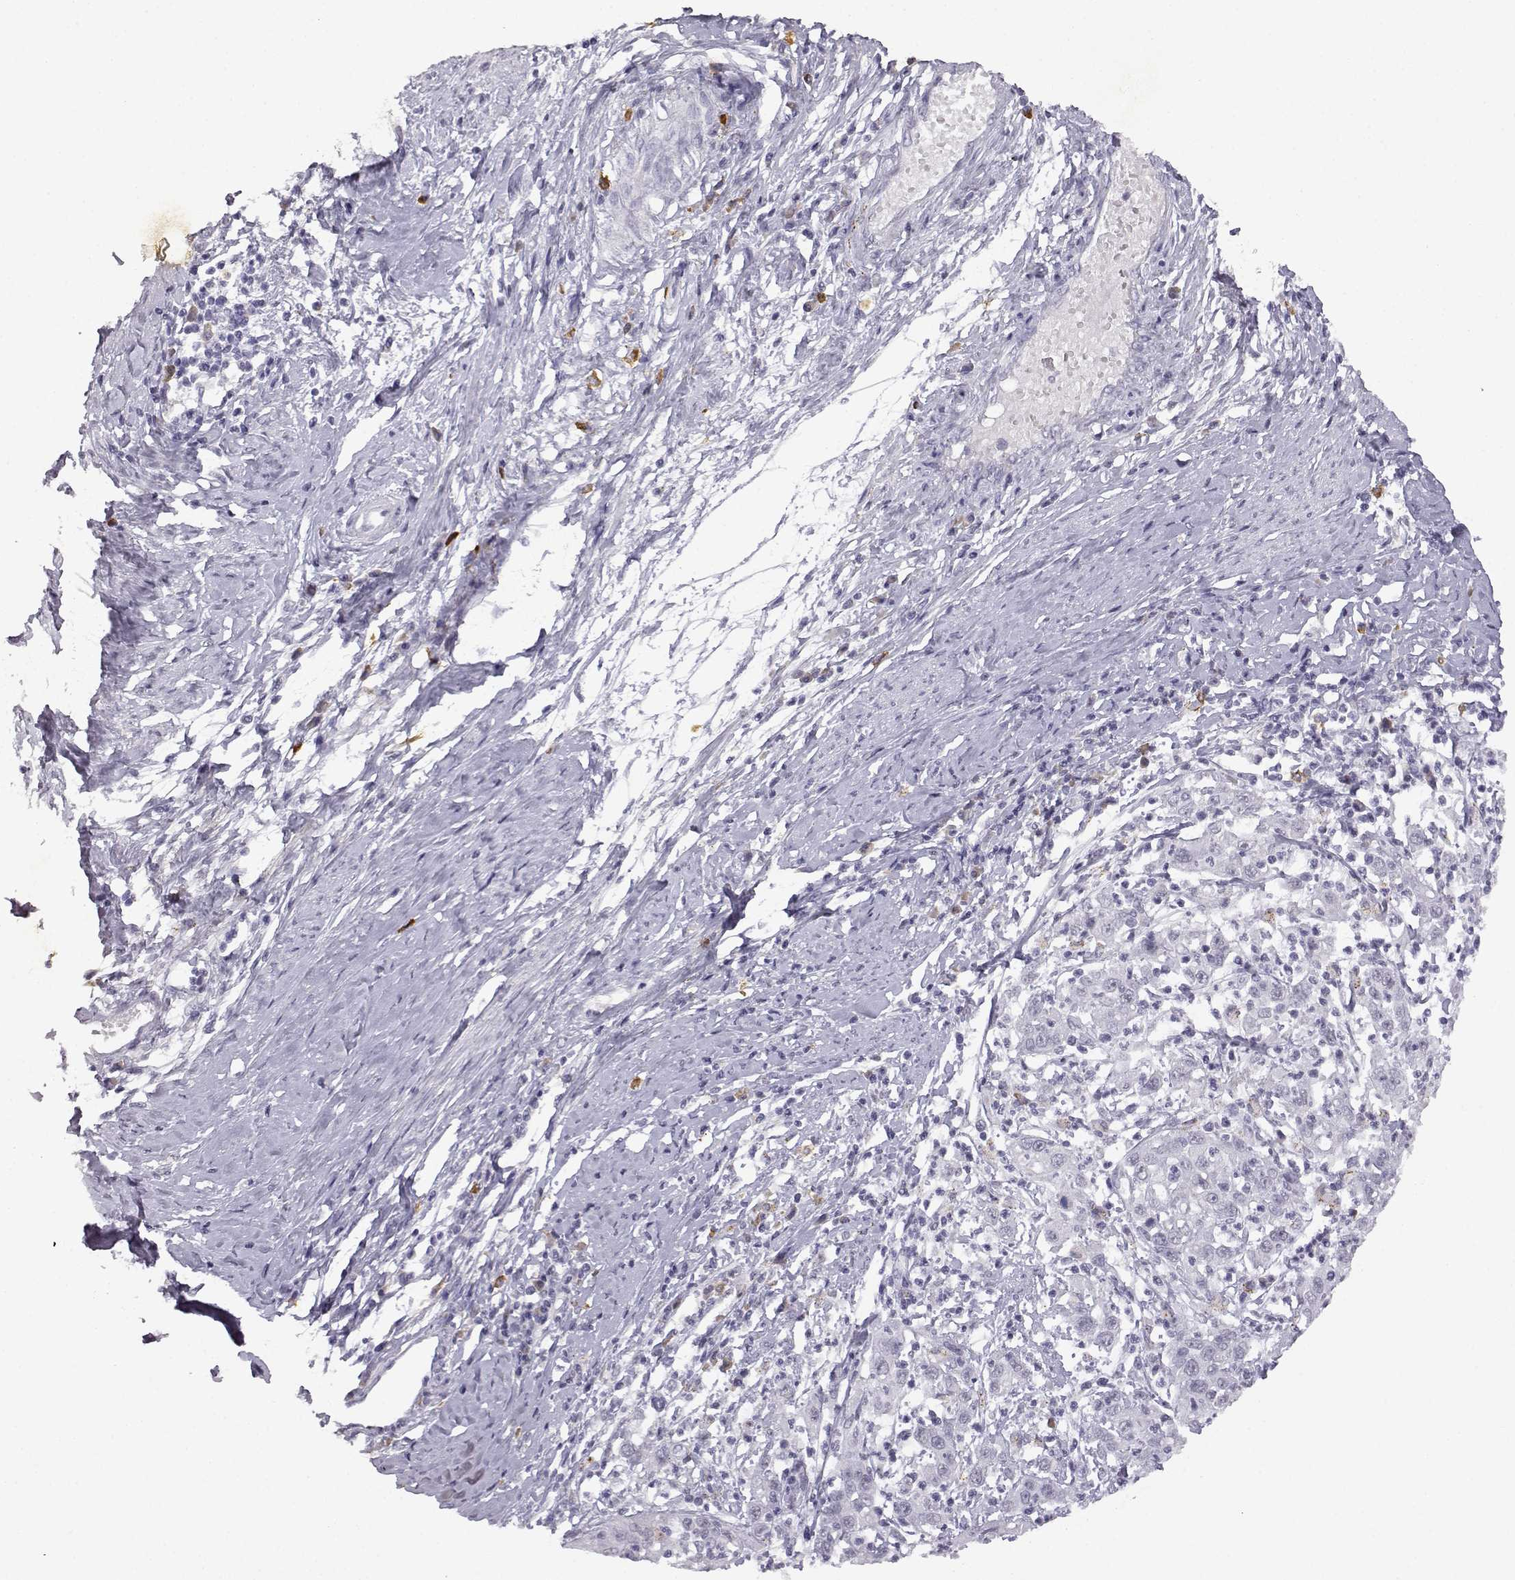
{"staining": {"intensity": "negative", "quantity": "none", "location": "none"}, "tissue": "cervical cancer", "cell_type": "Tumor cells", "image_type": "cancer", "snomed": [{"axis": "morphology", "description": "Squamous cell carcinoma, NOS"}, {"axis": "topography", "description": "Cervix"}], "caption": "IHC of human cervical squamous cell carcinoma shows no staining in tumor cells. (DAB (3,3'-diaminobenzidine) immunohistochemistry (IHC) with hematoxylin counter stain).", "gene": "VGF", "patient": {"sex": "female", "age": 46}}